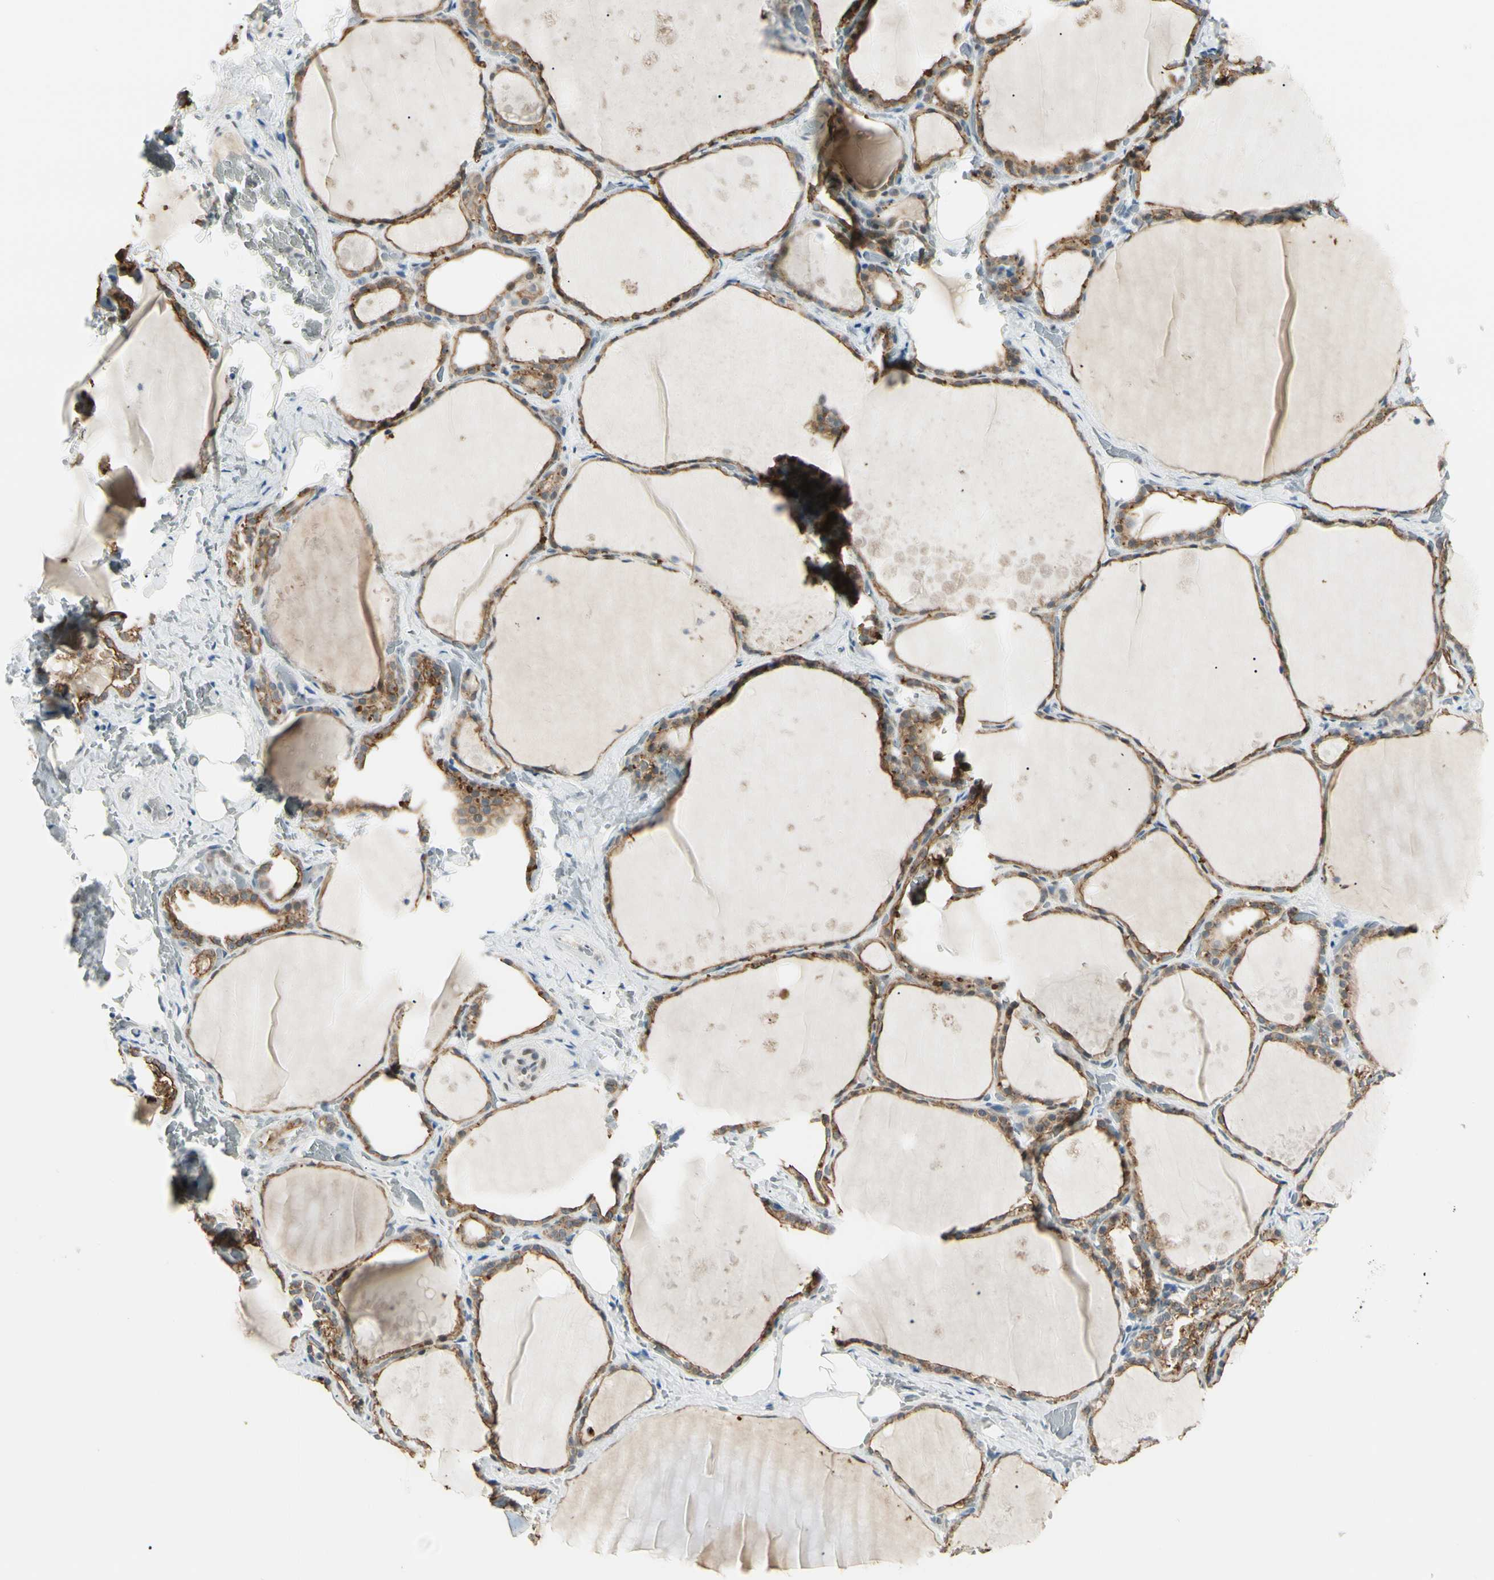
{"staining": {"intensity": "moderate", "quantity": ">75%", "location": "cytoplasmic/membranous"}, "tissue": "thyroid gland", "cell_type": "Glandular cells", "image_type": "normal", "snomed": [{"axis": "morphology", "description": "Normal tissue, NOS"}, {"axis": "topography", "description": "Thyroid gland"}], "caption": "DAB (3,3'-diaminobenzidine) immunohistochemical staining of unremarkable human thyroid gland displays moderate cytoplasmic/membranous protein staining in approximately >75% of glandular cells. The staining was performed using DAB (3,3'-diaminobenzidine) to visualize the protein expression in brown, while the nuclei were stained in blue with hematoxylin (Magnification: 20x).", "gene": "ATXN1", "patient": {"sex": "male", "age": 61}}